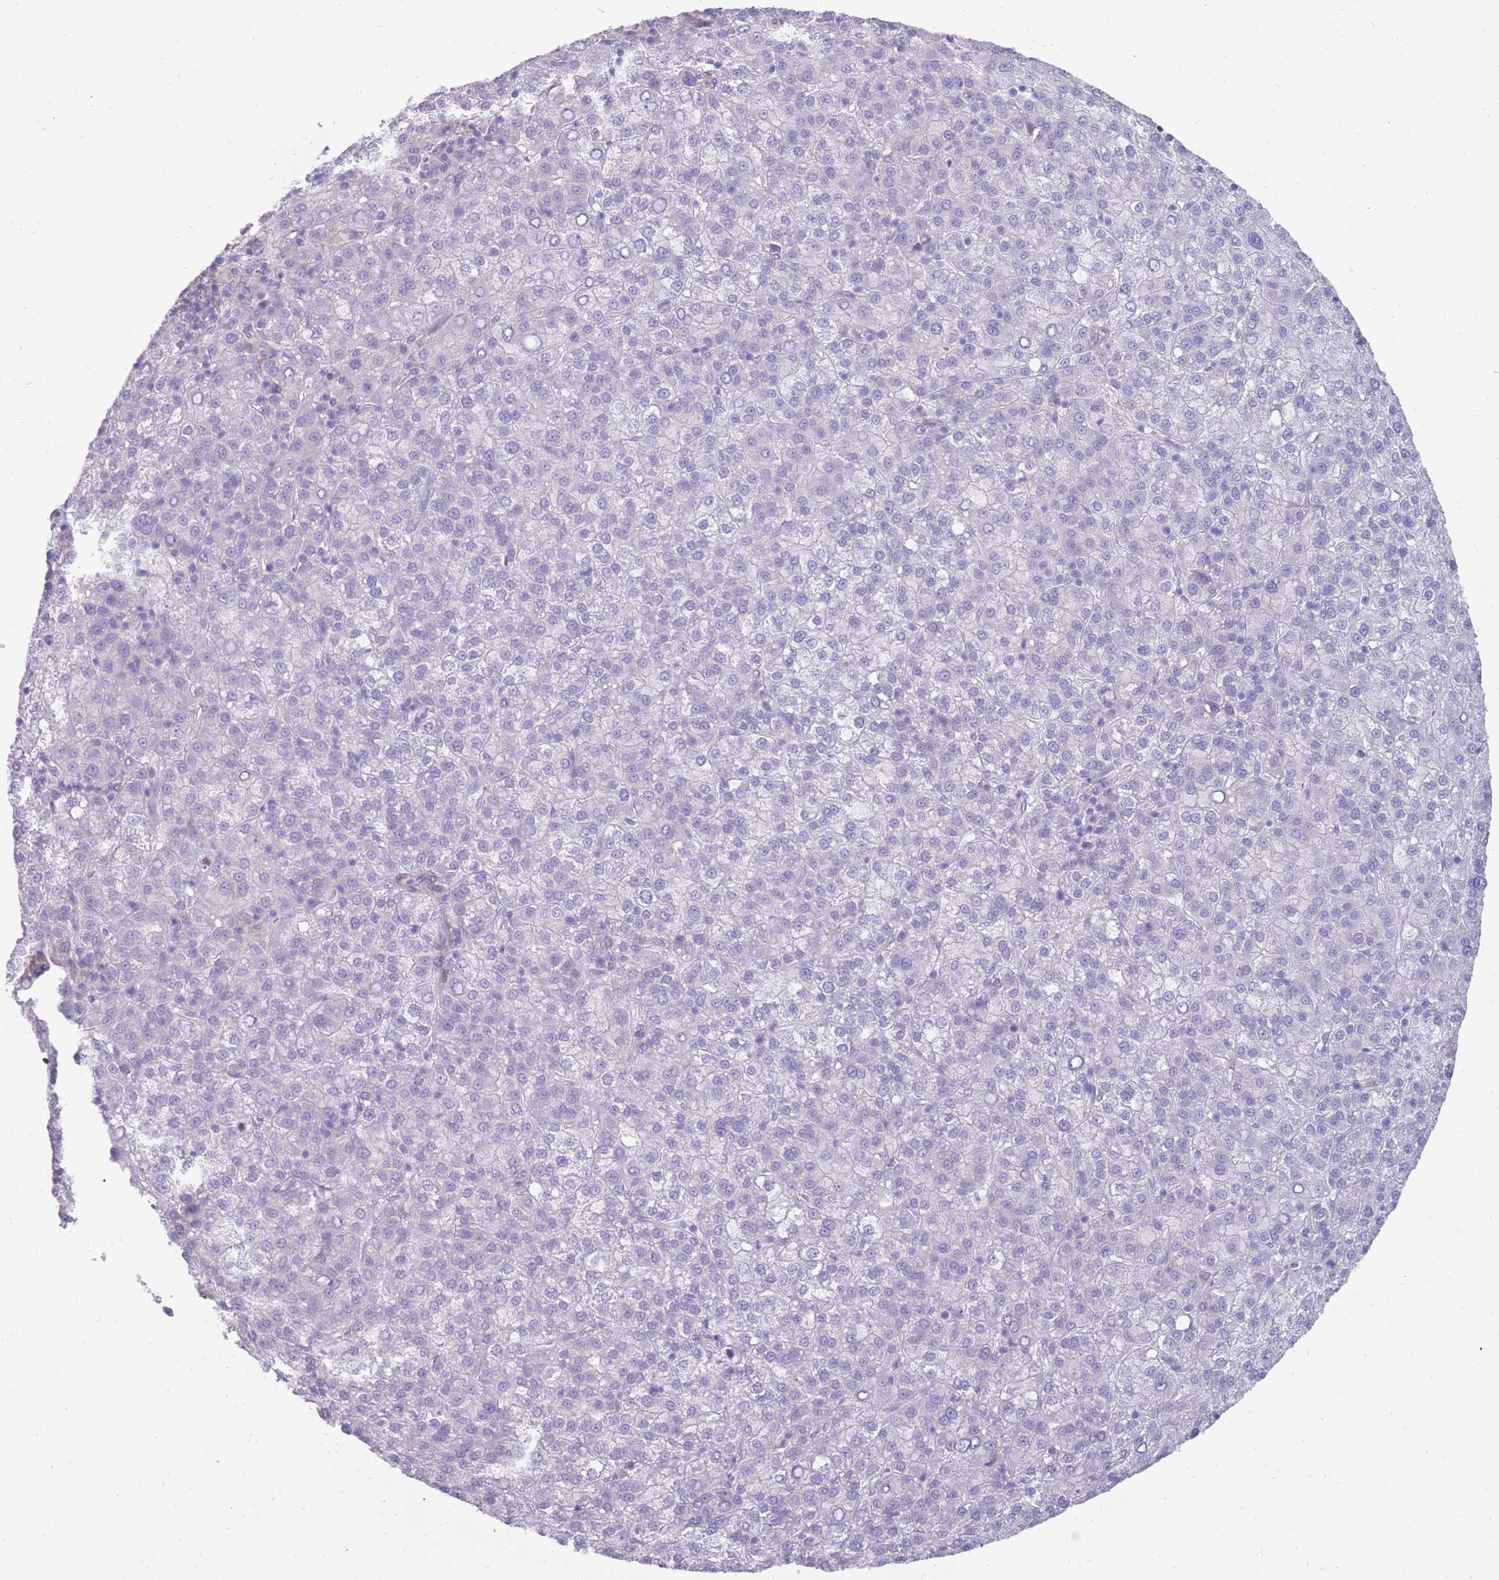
{"staining": {"intensity": "negative", "quantity": "none", "location": "none"}, "tissue": "liver cancer", "cell_type": "Tumor cells", "image_type": "cancer", "snomed": [{"axis": "morphology", "description": "Carcinoma, Hepatocellular, NOS"}, {"axis": "topography", "description": "Liver"}], "caption": "Immunohistochemistry micrograph of neoplastic tissue: liver cancer stained with DAB shows no significant protein expression in tumor cells. Nuclei are stained in blue.", "gene": "DIPK1C", "patient": {"sex": "female", "age": 58}}